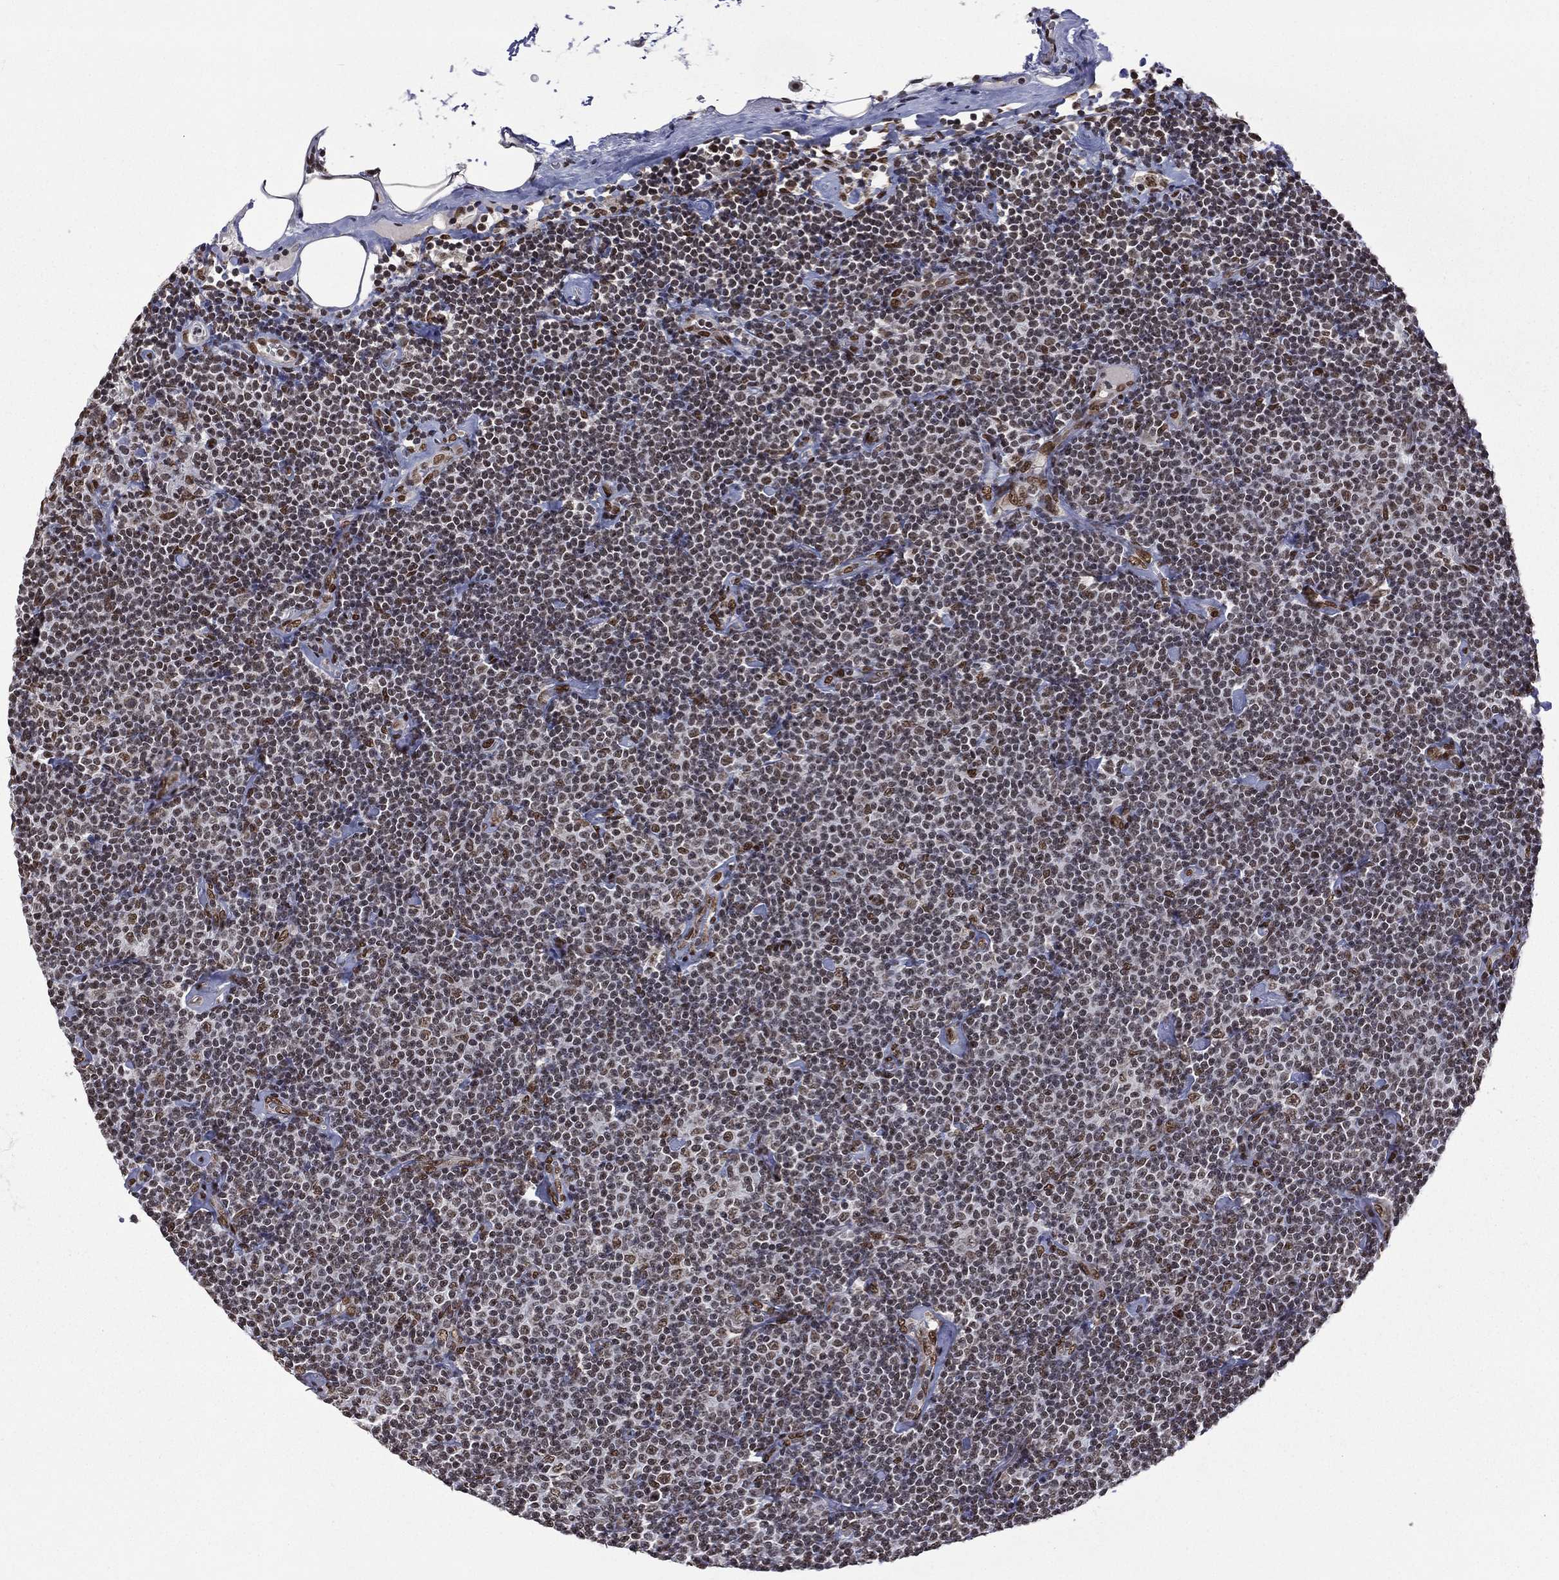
{"staining": {"intensity": "weak", "quantity": ">75%", "location": "nuclear"}, "tissue": "lymphoma", "cell_type": "Tumor cells", "image_type": "cancer", "snomed": [{"axis": "morphology", "description": "Malignant lymphoma, non-Hodgkin's type, Low grade"}, {"axis": "topography", "description": "Lymph node"}], "caption": "Immunohistochemistry (IHC) (DAB) staining of low-grade malignant lymphoma, non-Hodgkin's type reveals weak nuclear protein positivity in approximately >75% of tumor cells. The protein of interest is stained brown, and the nuclei are stained in blue (DAB (3,3'-diaminobenzidine) IHC with brightfield microscopy, high magnification).", "gene": "C5orf24", "patient": {"sex": "male", "age": 81}}